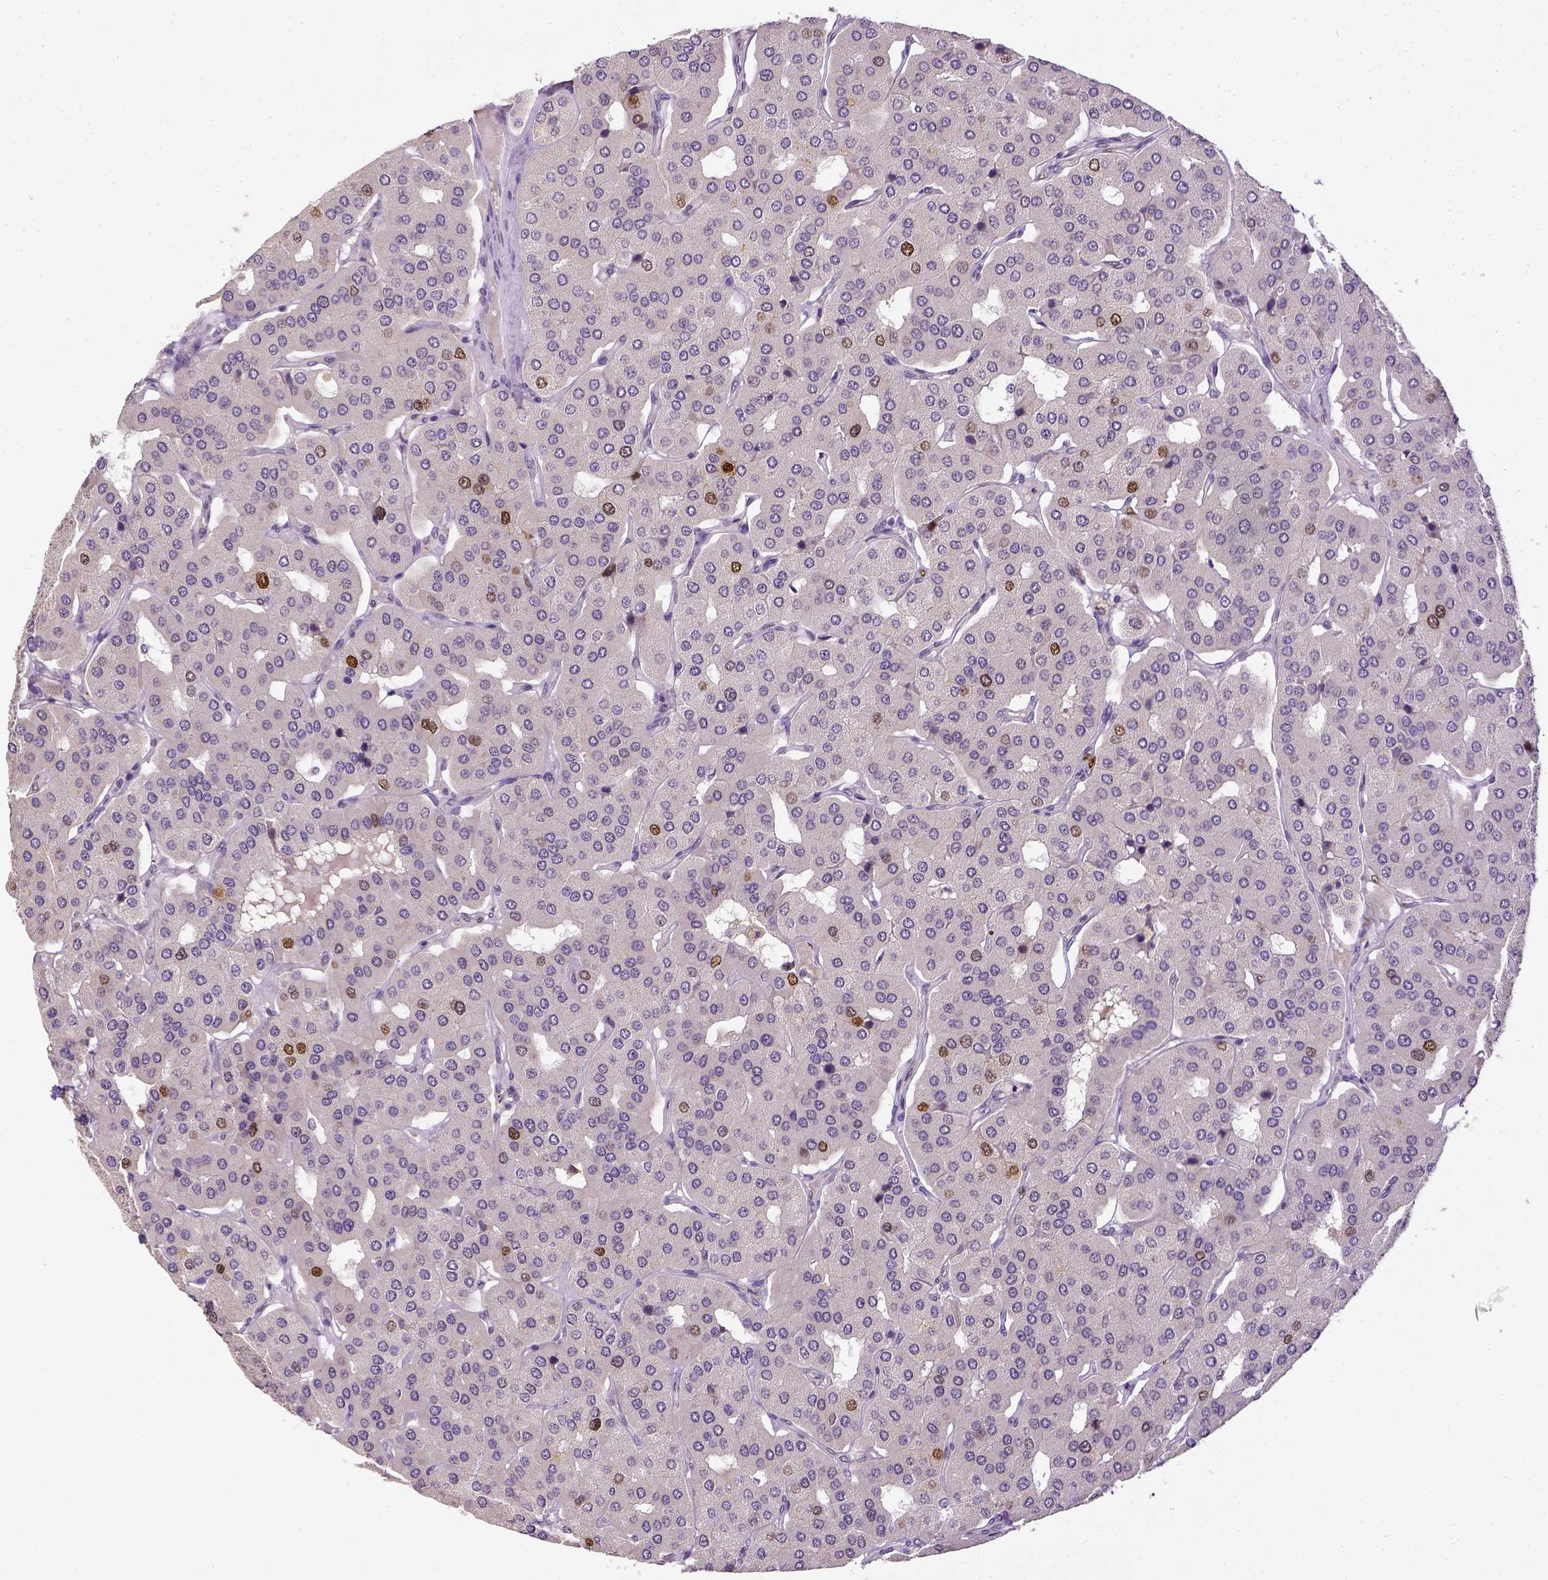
{"staining": {"intensity": "moderate", "quantity": "<25%", "location": "nuclear"}, "tissue": "parathyroid gland", "cell_type": "Glandular cells", "image_type": "normal", "snomed": [{"axis": "morphology", "description": "Normal tissue, NOS"}, {"axis": "morphology", "description": "Adenoma, NOS"}, {"axis": "topography", "description": "Parathyroid gland"}], "caption": "A low amount of moderate nuclear positivity is present in about <25% of glandular cells in unremarkable parathyroid gland.", "gene": "CDKN1A", "patient": {"sex": "female", "age": 86}}